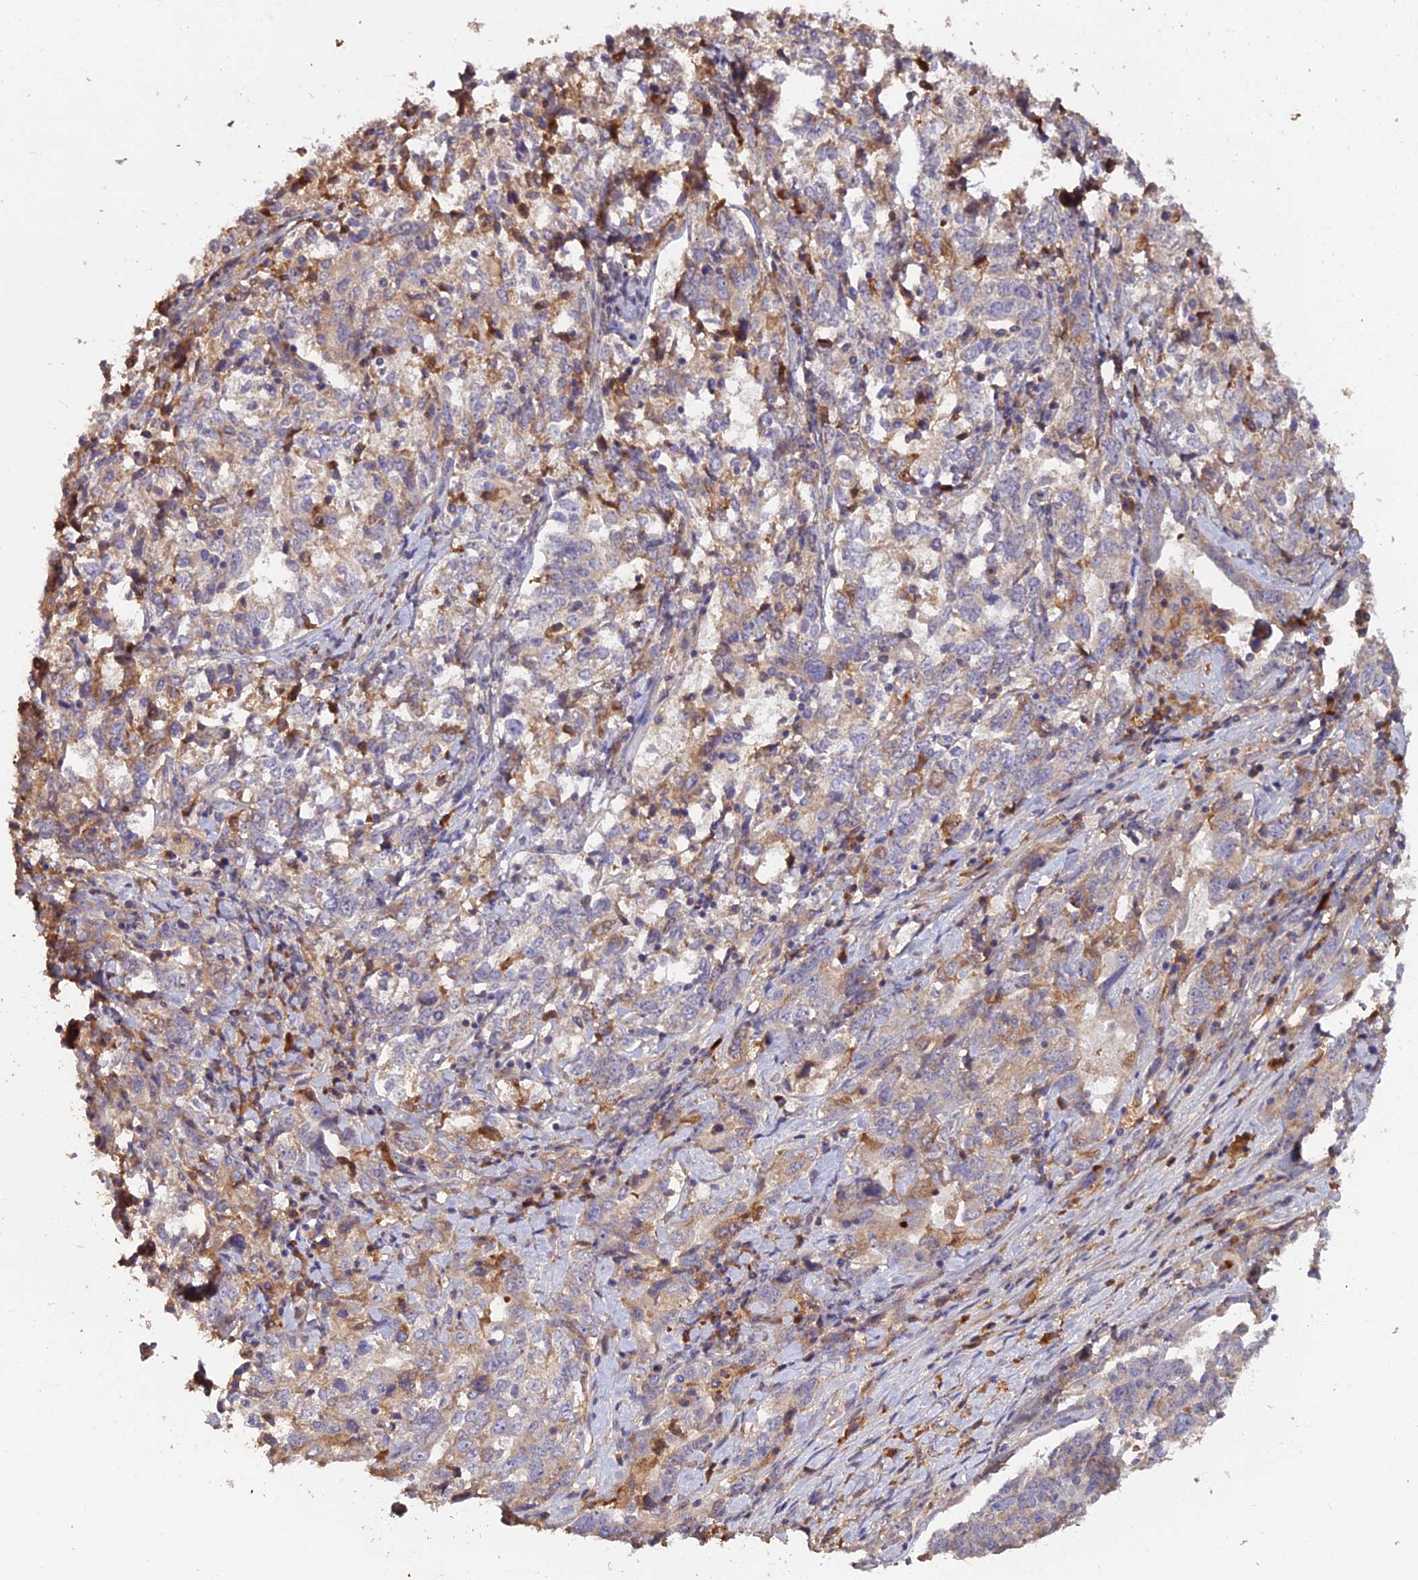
{"staining": {"intensity": "moderate", "quantity": "<25%", "location": "cytoplasmic/membranous"}, "tissue": "ovarian cancer", "cell_type": "Tumor cells", "image_type": "cancer", "snomed": [{"axis": "morphology", "description": "Carcinoma, endometroid"}, {"axis": "topography", "description": "Ovary"}], "caption": "This histopathology image shows immunohistochemistry (IHC) staining of ovarian cancer, with low moderate cytoplasmic/membranous expression in approximately <25% of tumor cells.", "gene": "KCTD16", "patient": {"sex": "female", "age": 62}}